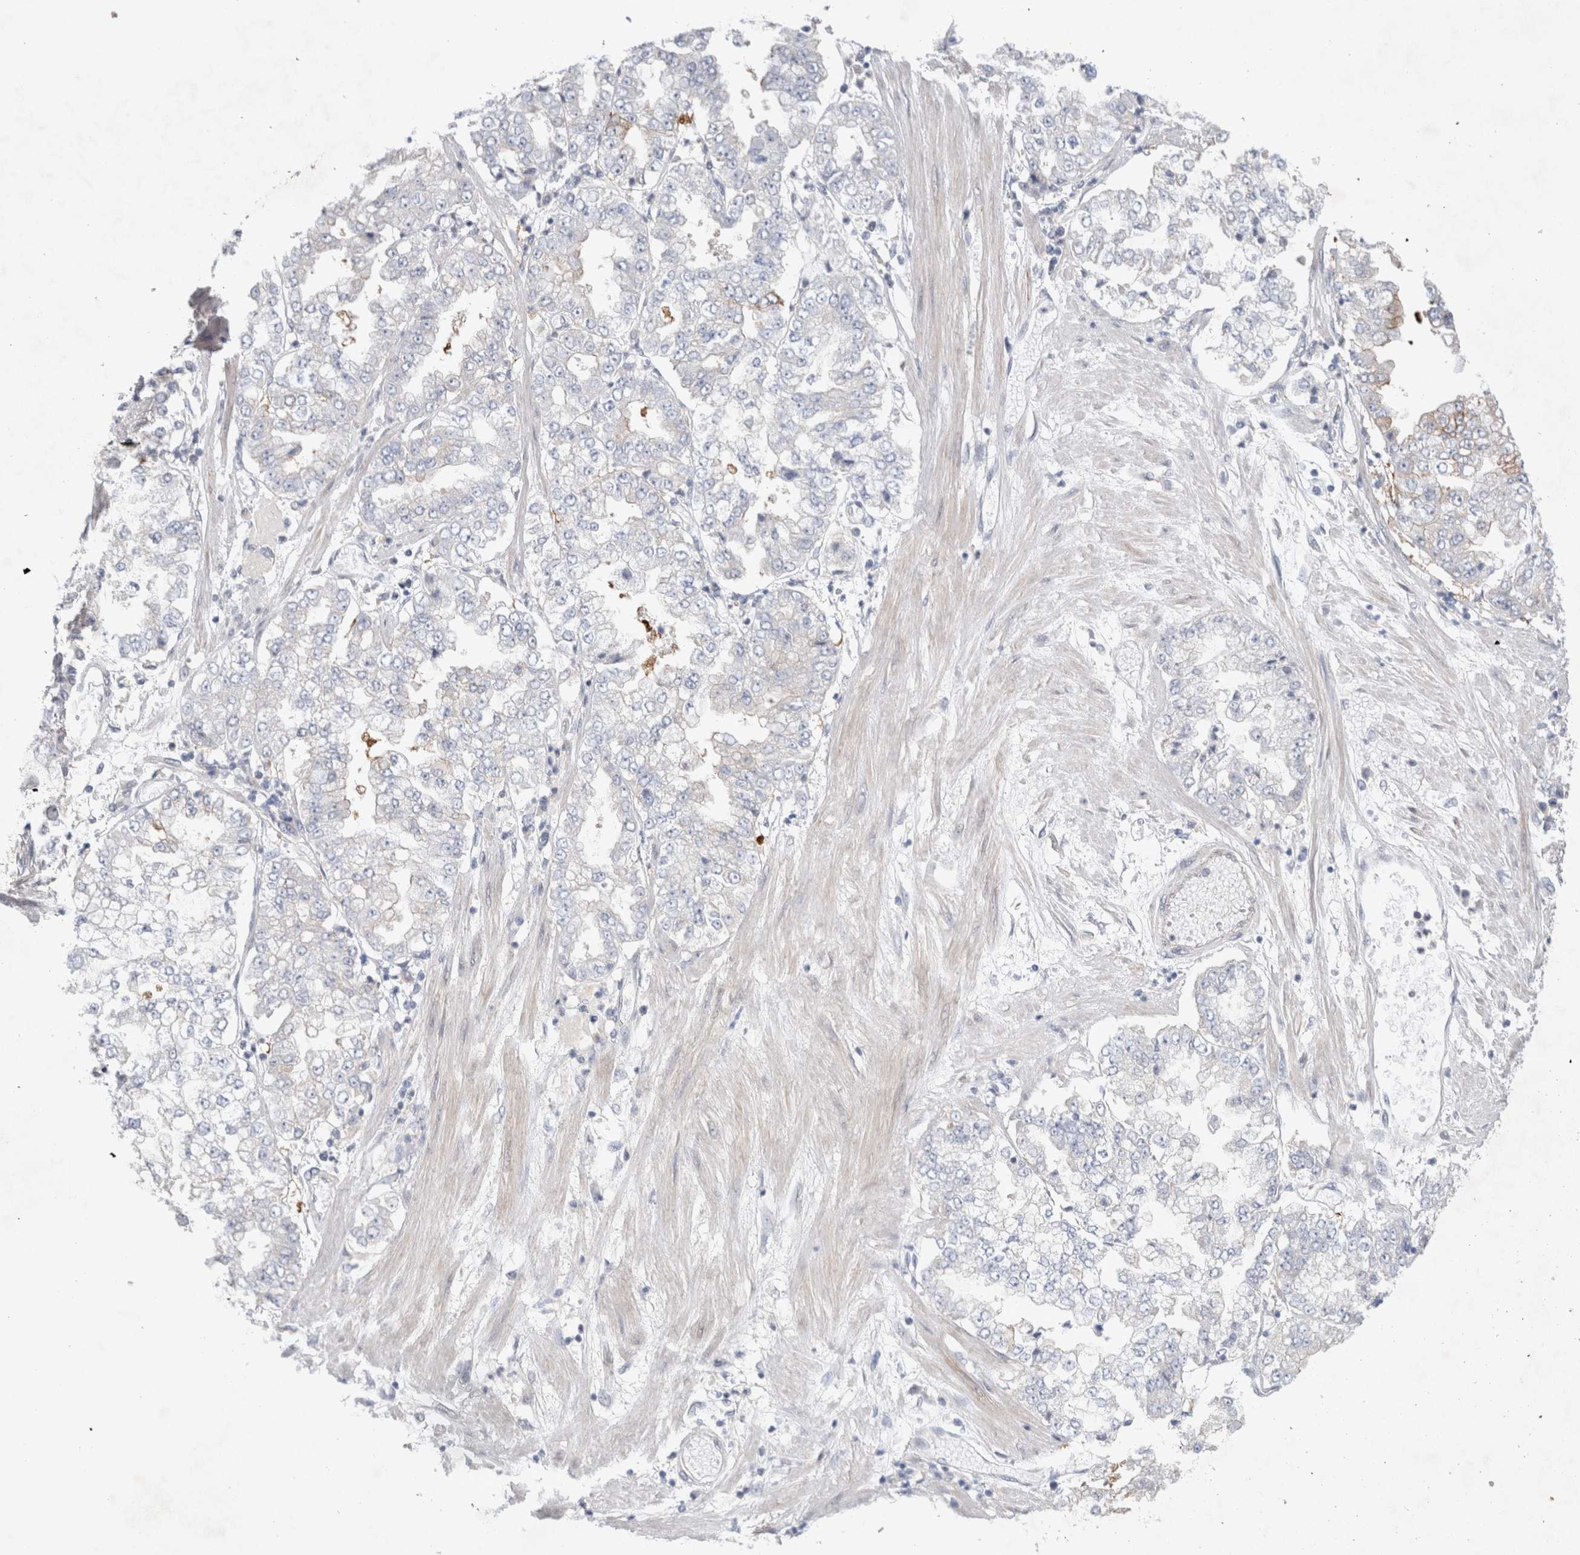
{"staining": {"intensity": "negative", "quantity": "none", "location": "none"}, "tissue": "stomach cancer", "cell_type": "Tumor cells", "image_type": "cancer", "snomed": [{"axis": "morphology", "description": "Adenocarcinoma, NOS"}, {"axis": "topography", "description": "Stomach"}], "caption": "Stomach adenocarcinoma was stained to show a protein in brown. There is no significant expression in tumor cells. (Stains: DAB immunohistochemistry with hematoxylin counter stain, Microscopy: brightfield microscopy at high magnification).", "gene": "BICD2", "patient": {"sex": "male", "age": 76}}